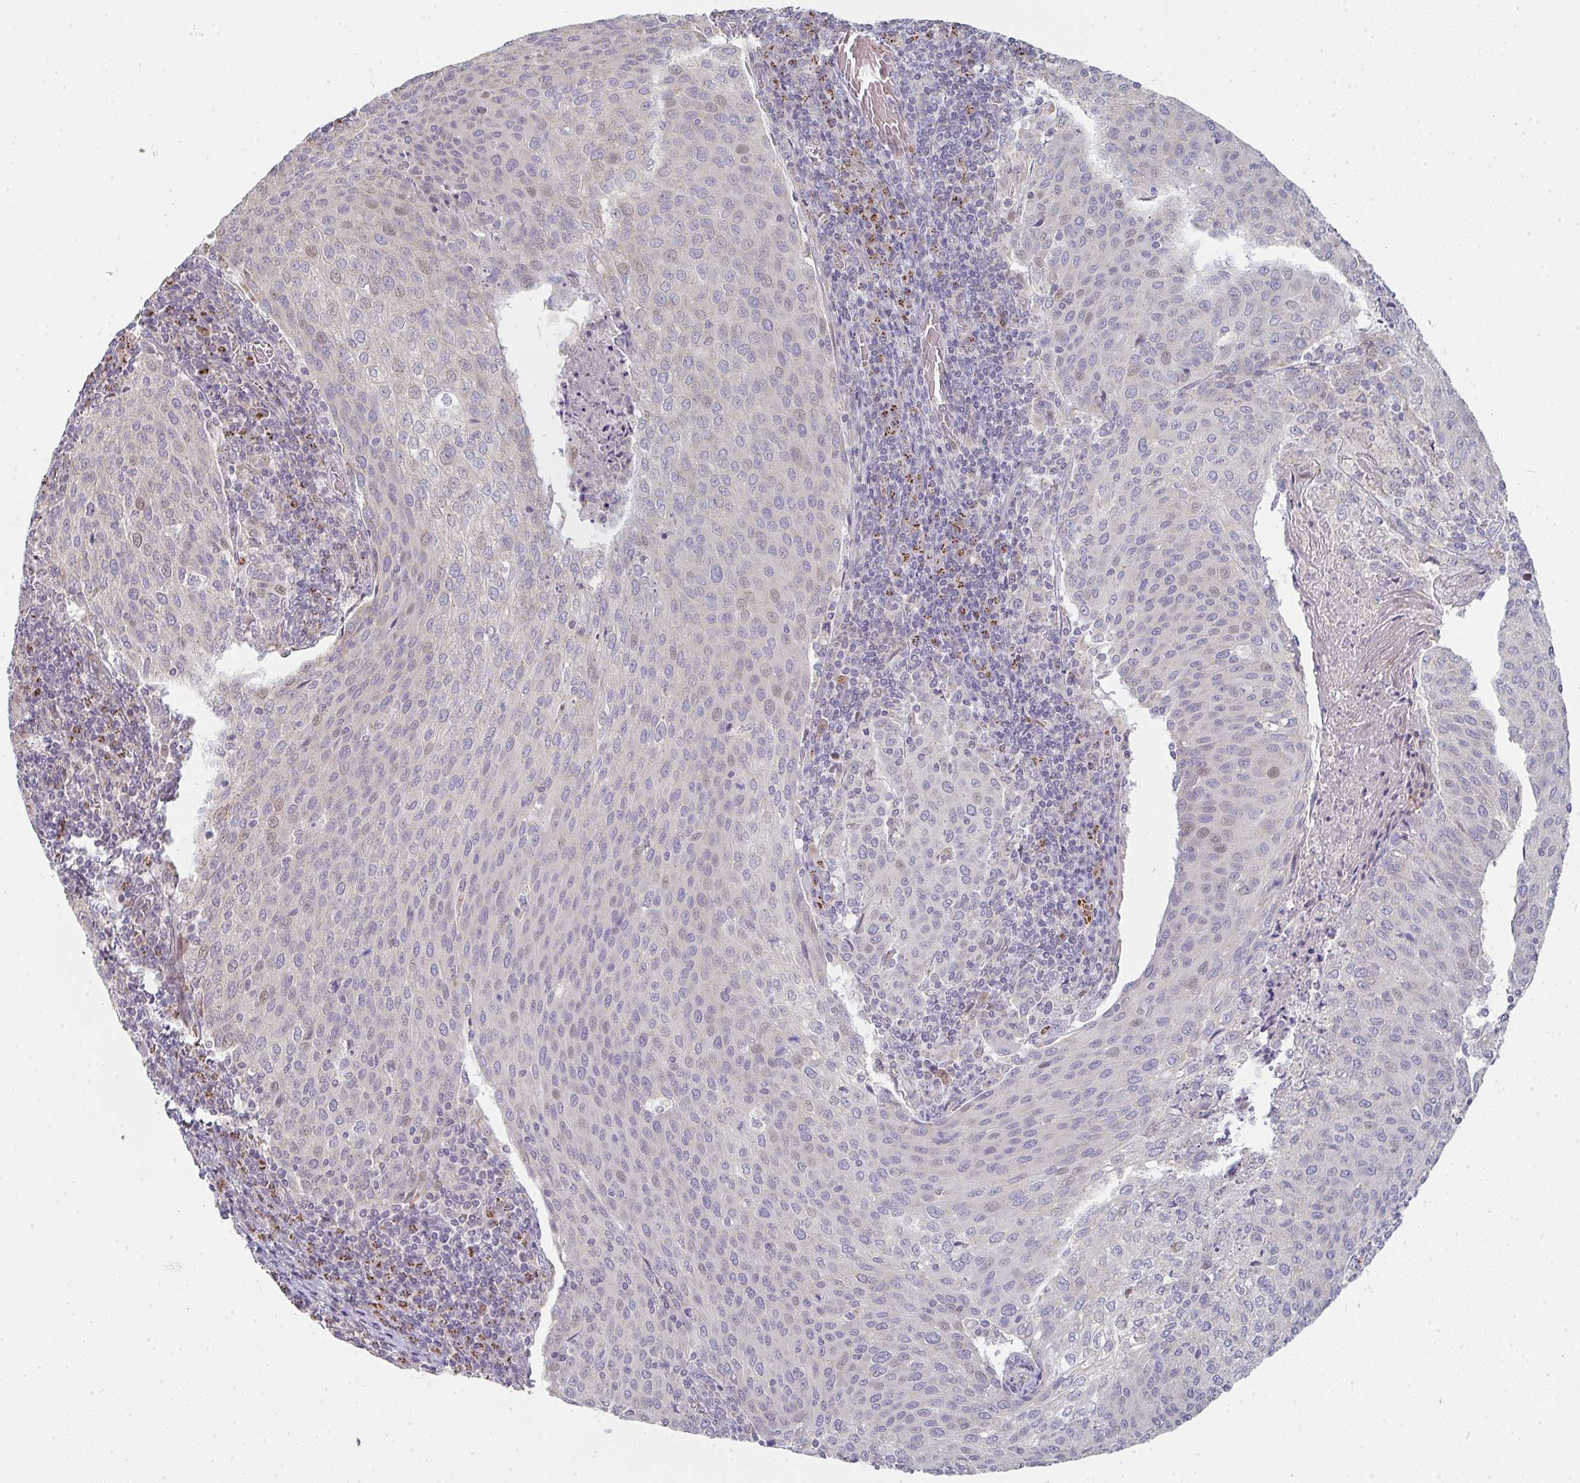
{"staining": {"intensity": "weak", "quantity": "<25%", "location": "nuclear"}, "tissue": "cervical cancer", "cell_type": "Tumor cells", "image_type": "cancer", "snomed": [{"axis": "morphology", "description": "Squamous cell carcinoma, NOS"}, {"axis": "topography", "description": "Cervix"}], "caption": "Tumor cells are negative for brown protein staining in cervical cancer (squamous cell carcinoma). Brightfield microscopy of immunohistochemistry (IHC) stained with DAB (brown) and hematoxylin (blue), captured at high magnification.", "gene": "ZNF526", "patient": {"sex": "female", "age": 46}}